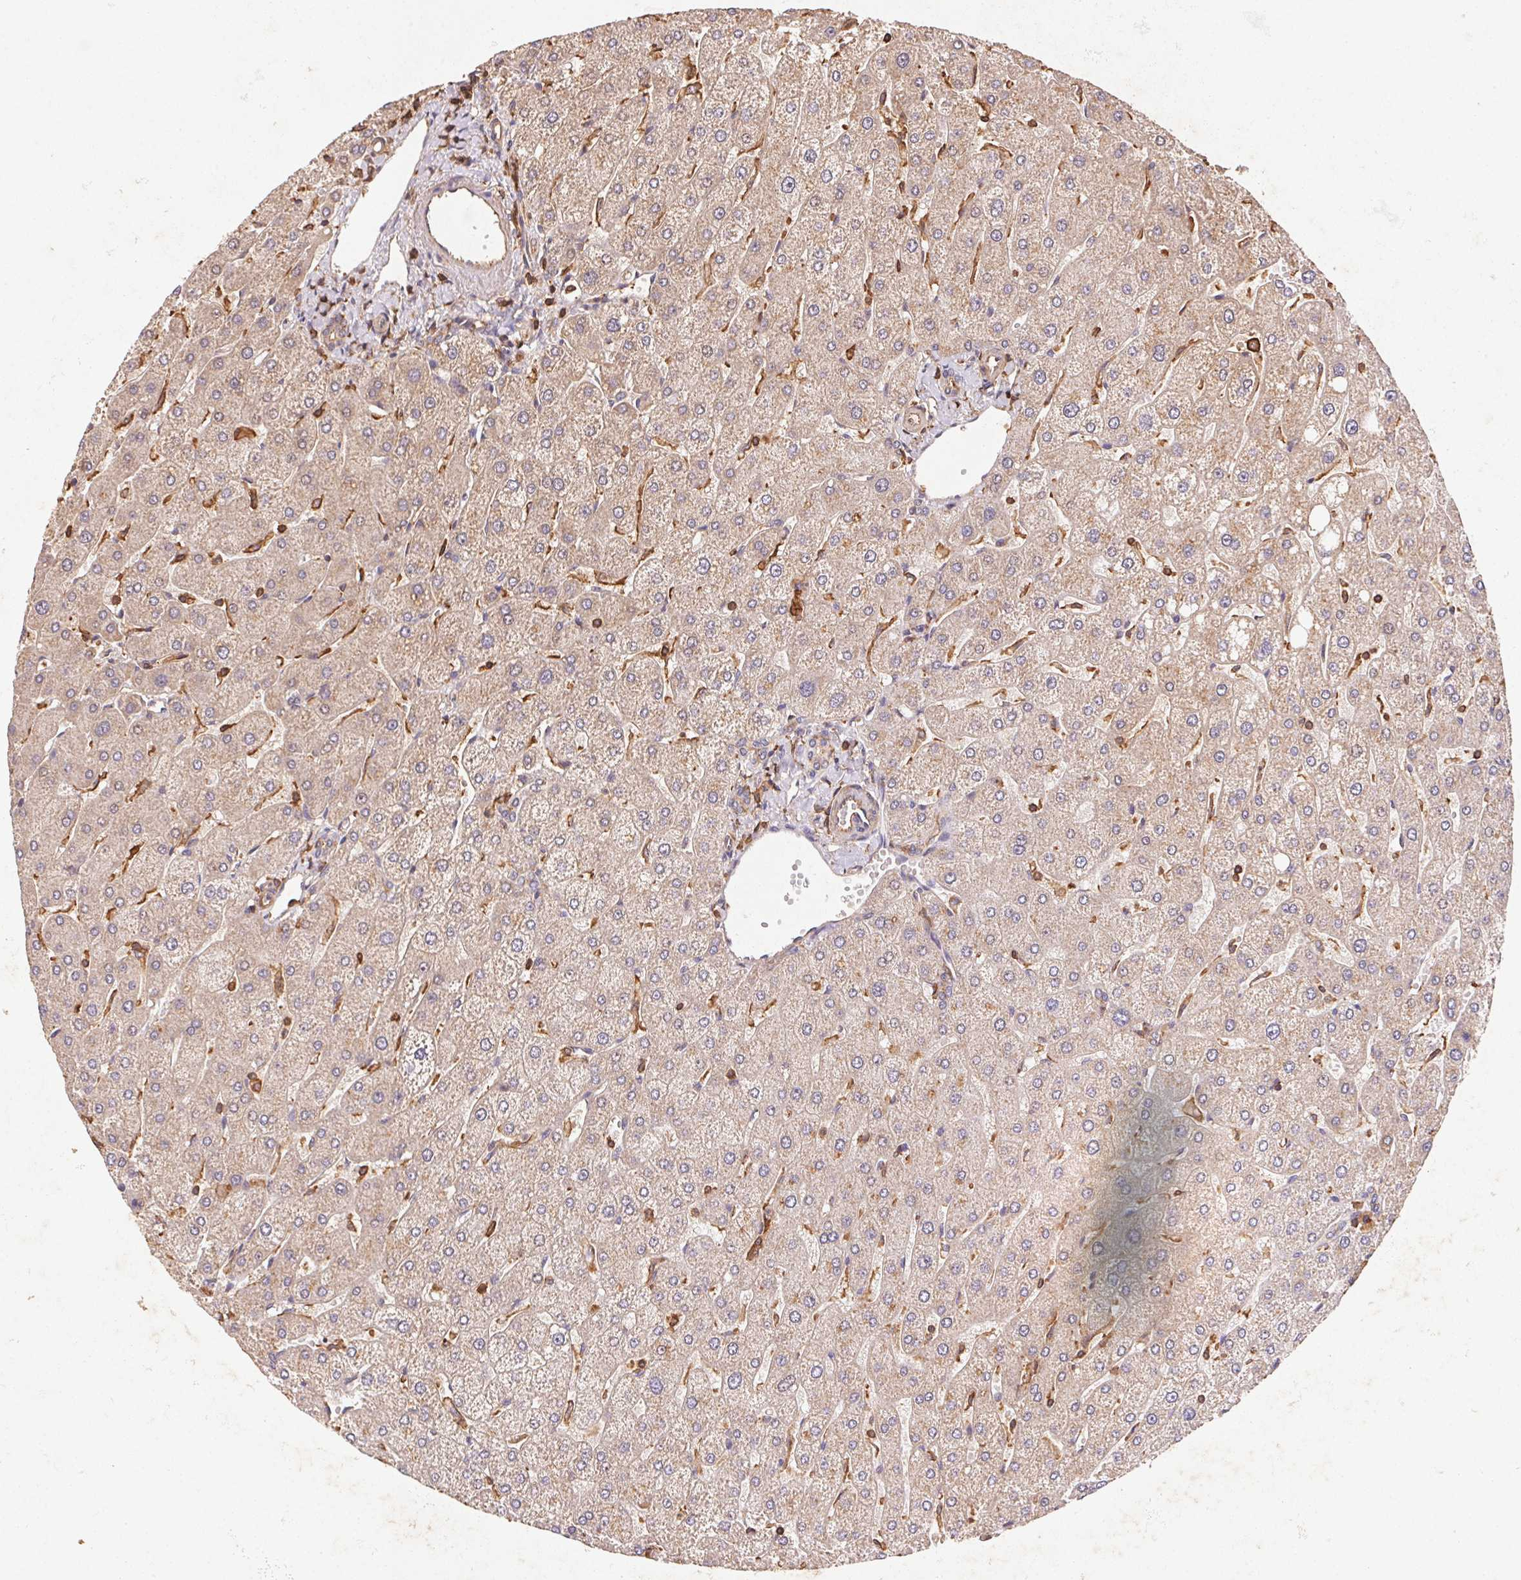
{"staining": {"intensity": "weak", "quantity": "25%-75%", "location": "cytoplasmic/membranous"}, "tissue": "liver", "cell_type": "Cholangiocytes", "image_type": "normal", "snomed": [{"axis": "morphology", "description": "Normal tissue, NOS"}, {"axis": "topography", "description": "Liver"}], "caption": "About 25%-75% of cholangiocytes in normal liver display weak cytoplasmic/membranous protein staining as visualized by brown immunohistochemical staining.", "gene": "ATG10", "patient": {"sex": "male", "age": 67}}